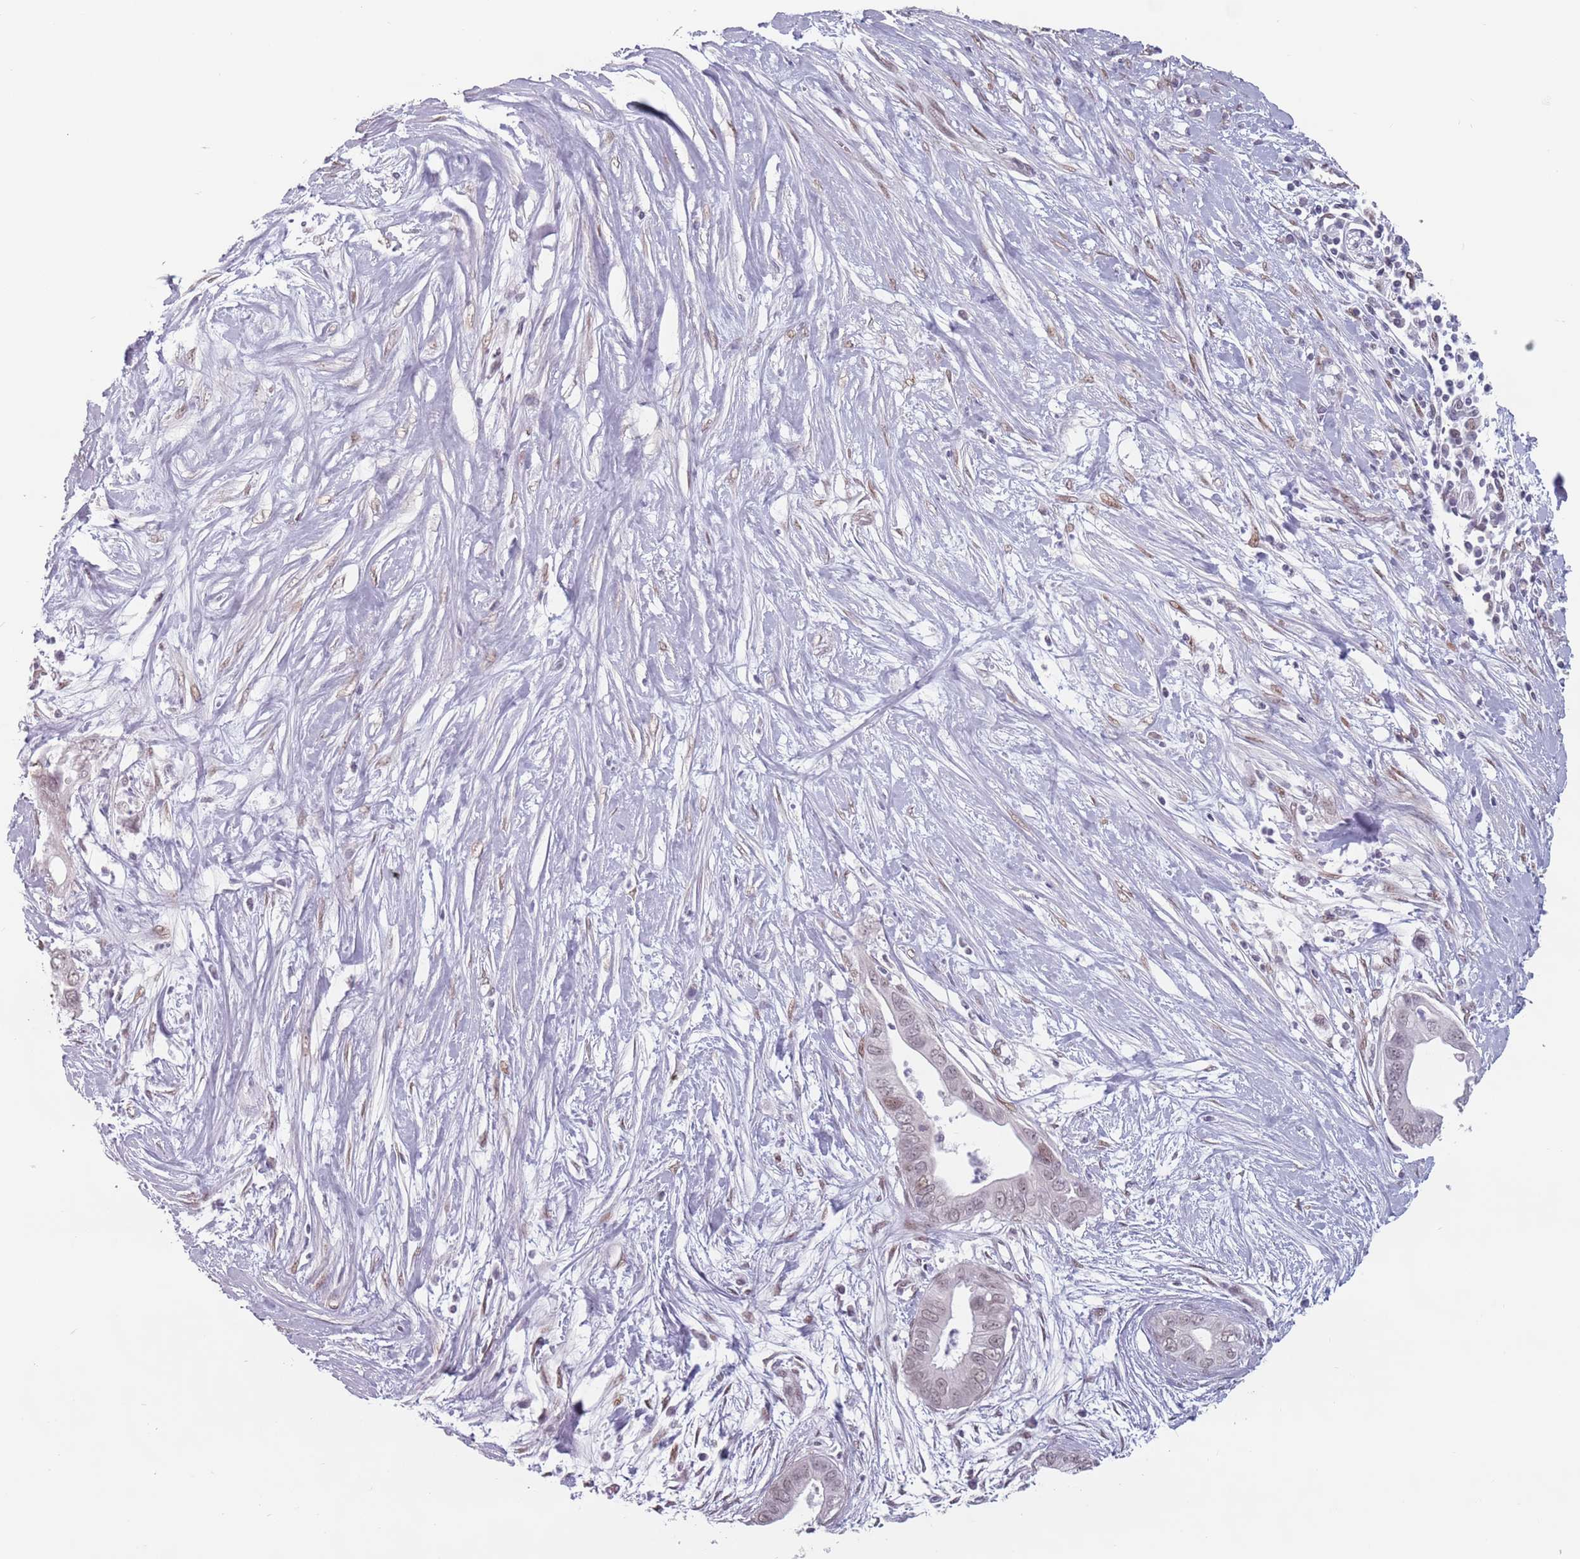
{"staining": {"intensity": "weak", "quantity": "25%-75%", "location": "nuclear"}, "tissue": "pancreatic cancer", "cell_type": "Tumor cells", "image_type": "cancer", "snomed": [{"axis": "morphology", "description": "Adenocarcinoma, NOS"}, {"axis": "topography", "description": "Pancreas"}], "caption": "This micrograph displays IHC staining of human pancreatic adenocarcinoma, with low weak nuclear expression in approximately 25%-75% of tumor cells.", "gene": "PTCHD1", "patient": {"sex": "male", "age": 75}}